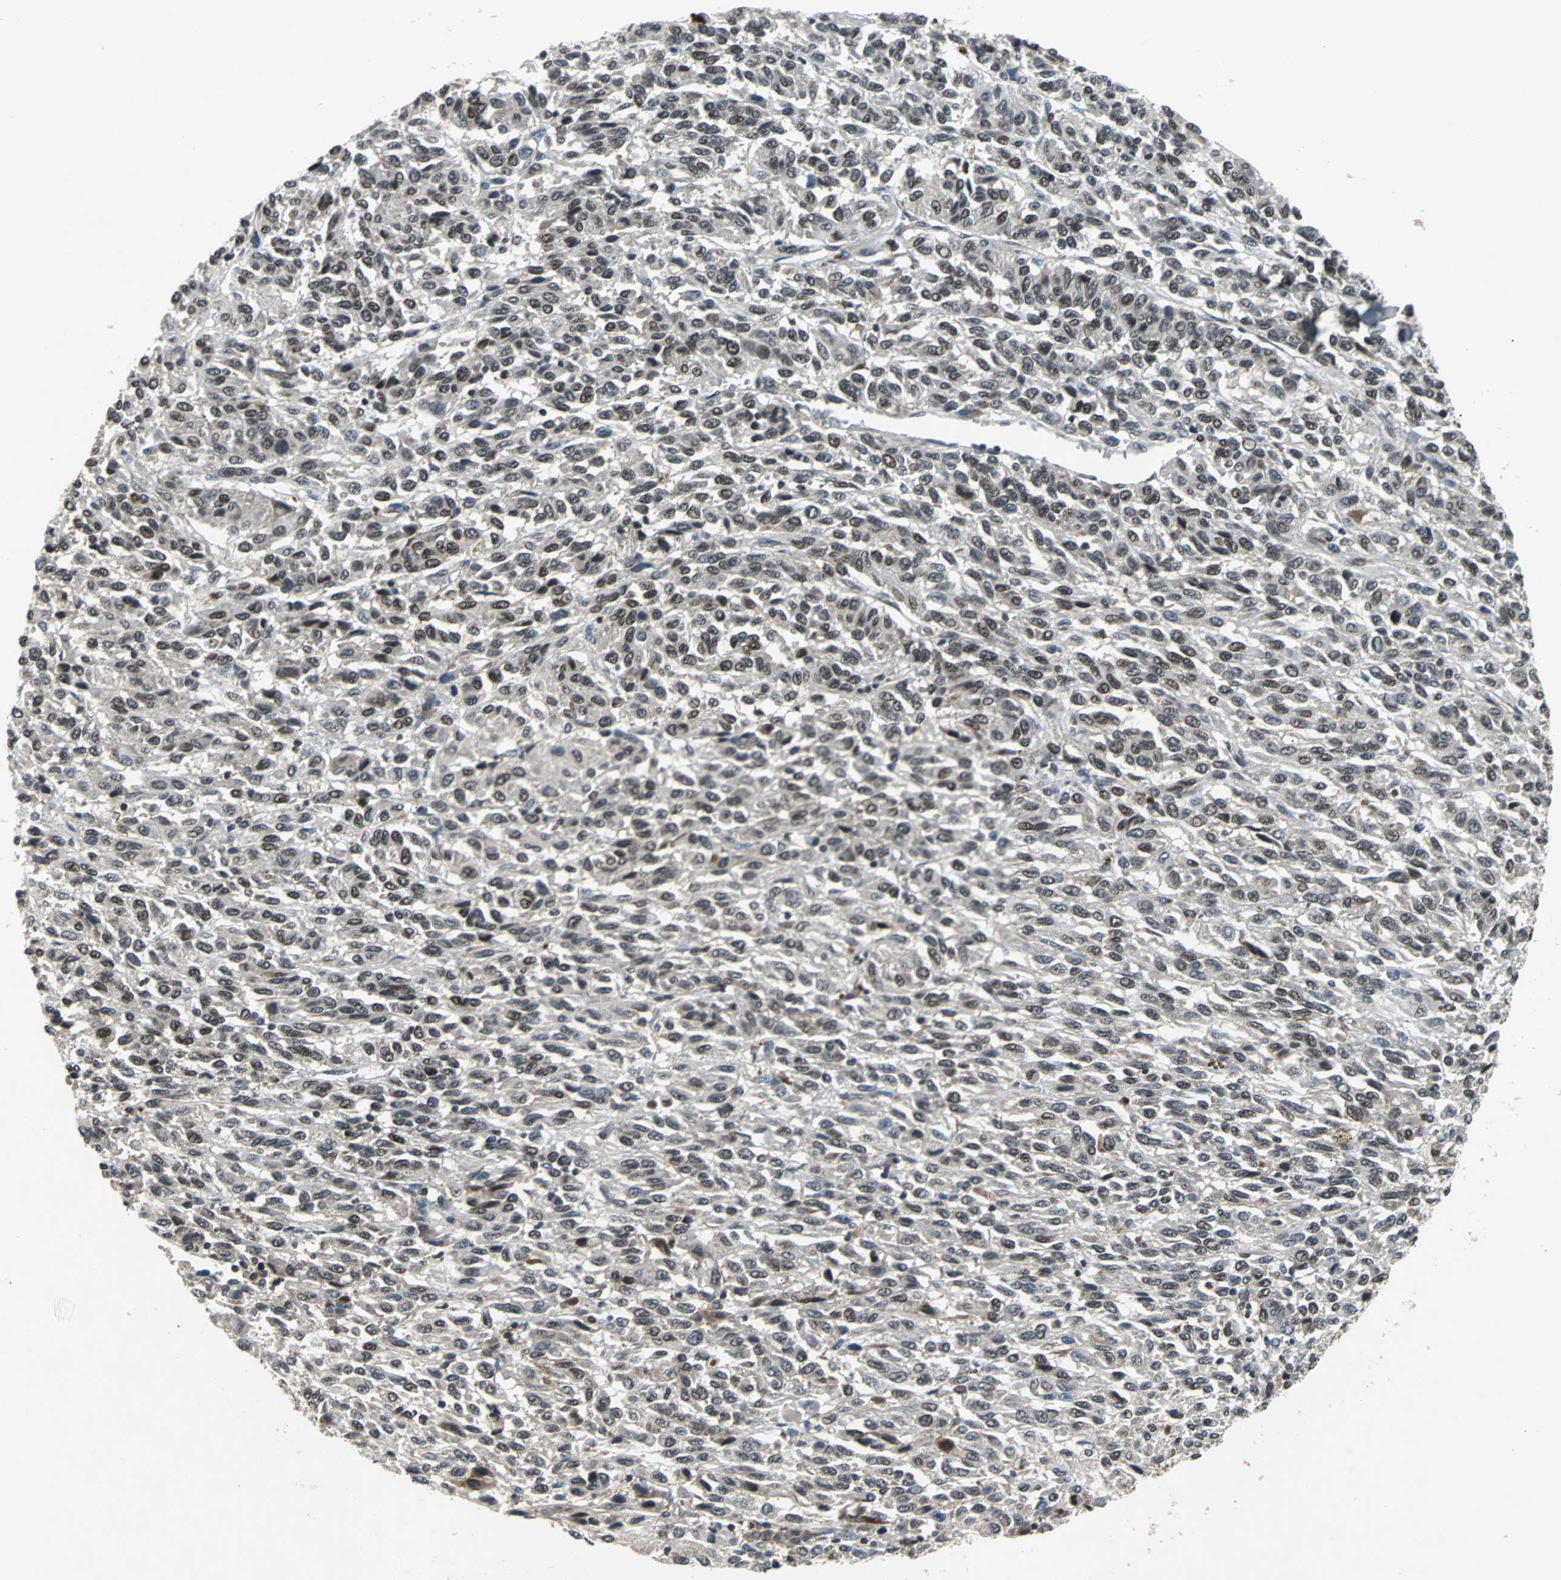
{"staining": {"intensity": "weak", "quantity": ">75%", "location": "nuclear"}, "tissue": "melanoma", "cell_type": "Tumor cells", "image_type": "cancer", "snomed": [{"axis": "morphology", "description": "Malignant melanoma, Metastatic site"}, {"axis": "topography", "description": "Lung"}], "caption": "Human melanoma stained for a protein (brown) reveals weak nuclear positive staining in approximately >75% of tumor cells.", "gene": "PHC1", "patient": {"sex": "male", "age": 64}}